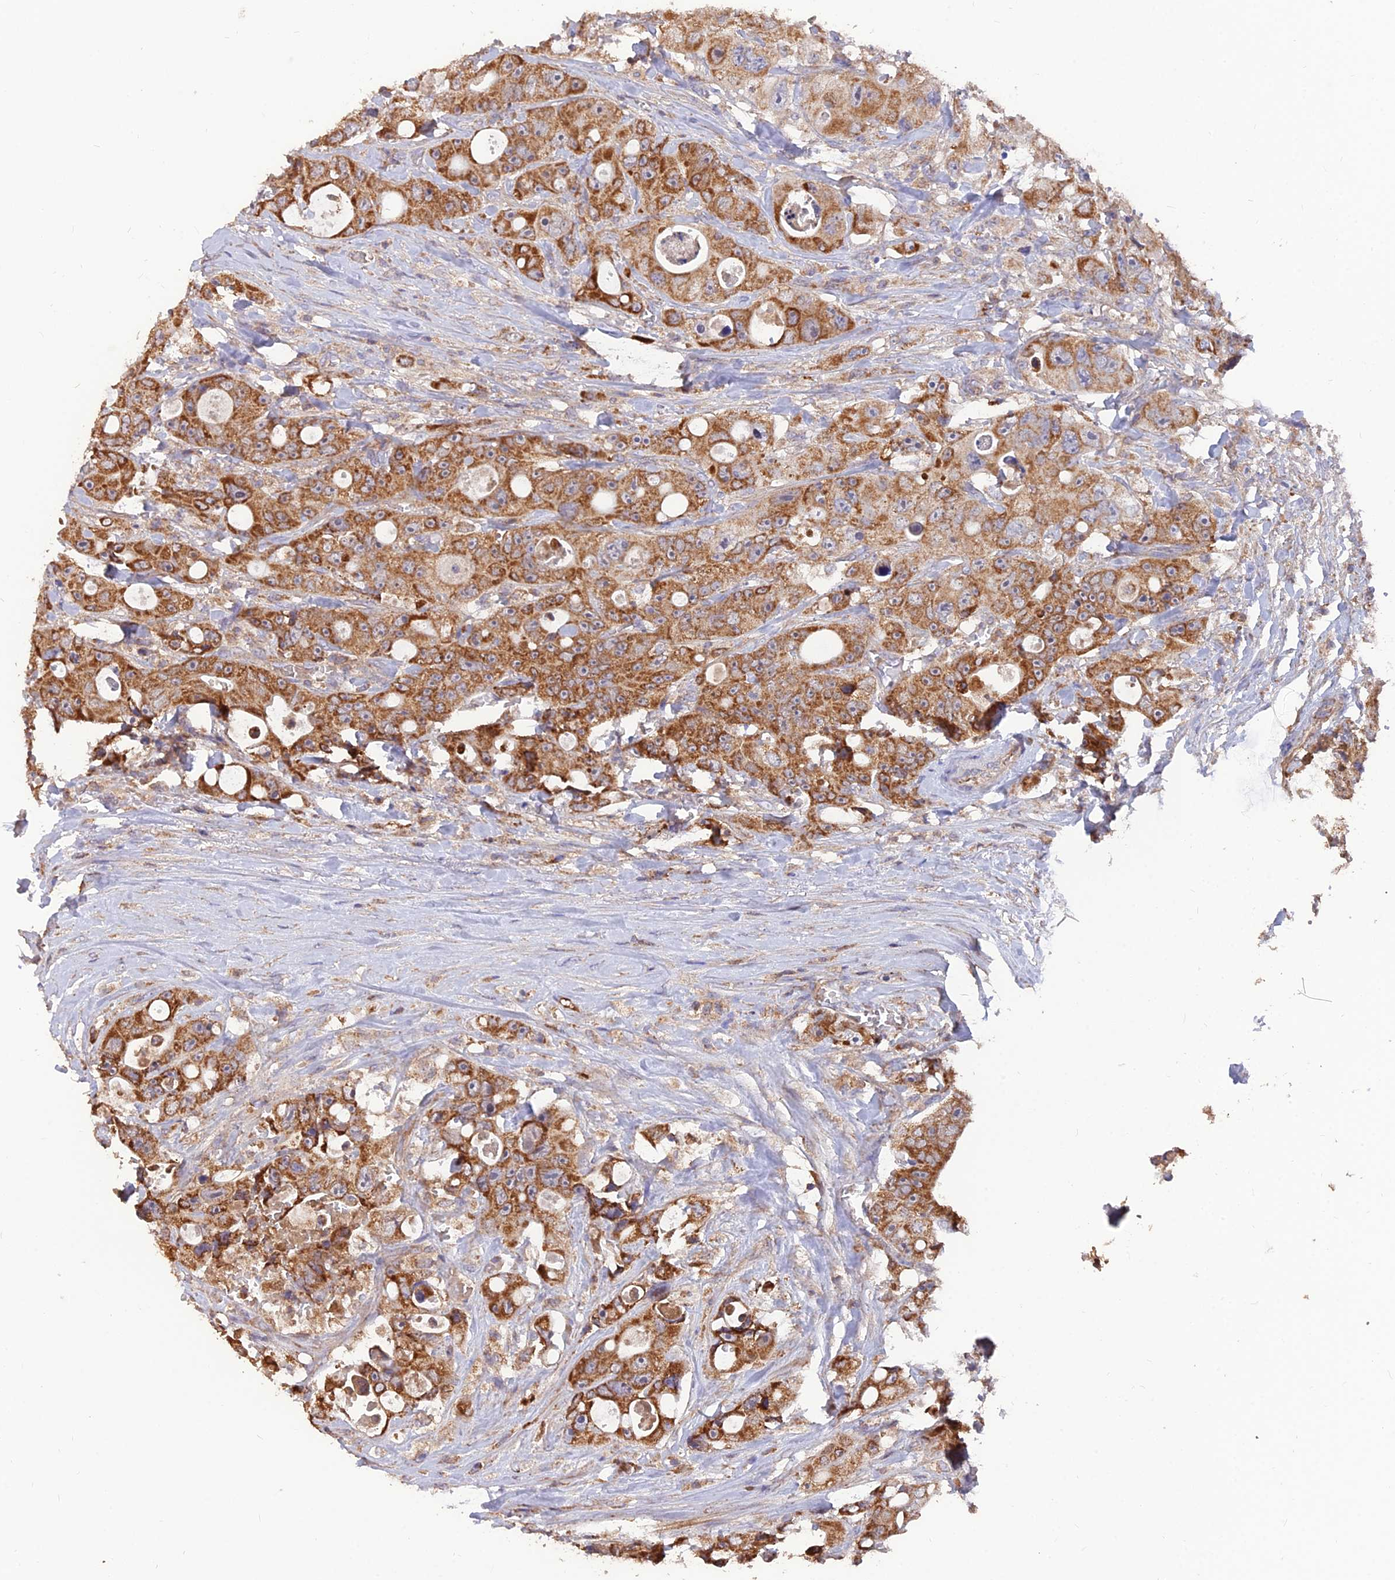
{"staining": {"intensity": "strong", "quantity": ">75%", "location": "cytoplasmic/membranous"}, "tissue": "colorectal cancer", "cell_type": "Tumor cells", "image_type": "cancer", "snomed": [{"axis": "morphology", "description": "Adenocarcinoma, NOS"}, {"axis": "topography", "description": "Colon"}], "caption": "This image demonstrates colorectal adenocarcinoma stained with IHC to label a protein in brown. The cytoplasmic/membranous of tumor cells show strong positivity for the protein. Nuclei are counter-stained blue.", "gene": "IFT22", "patient": {"sex": "female", "age": 46}}